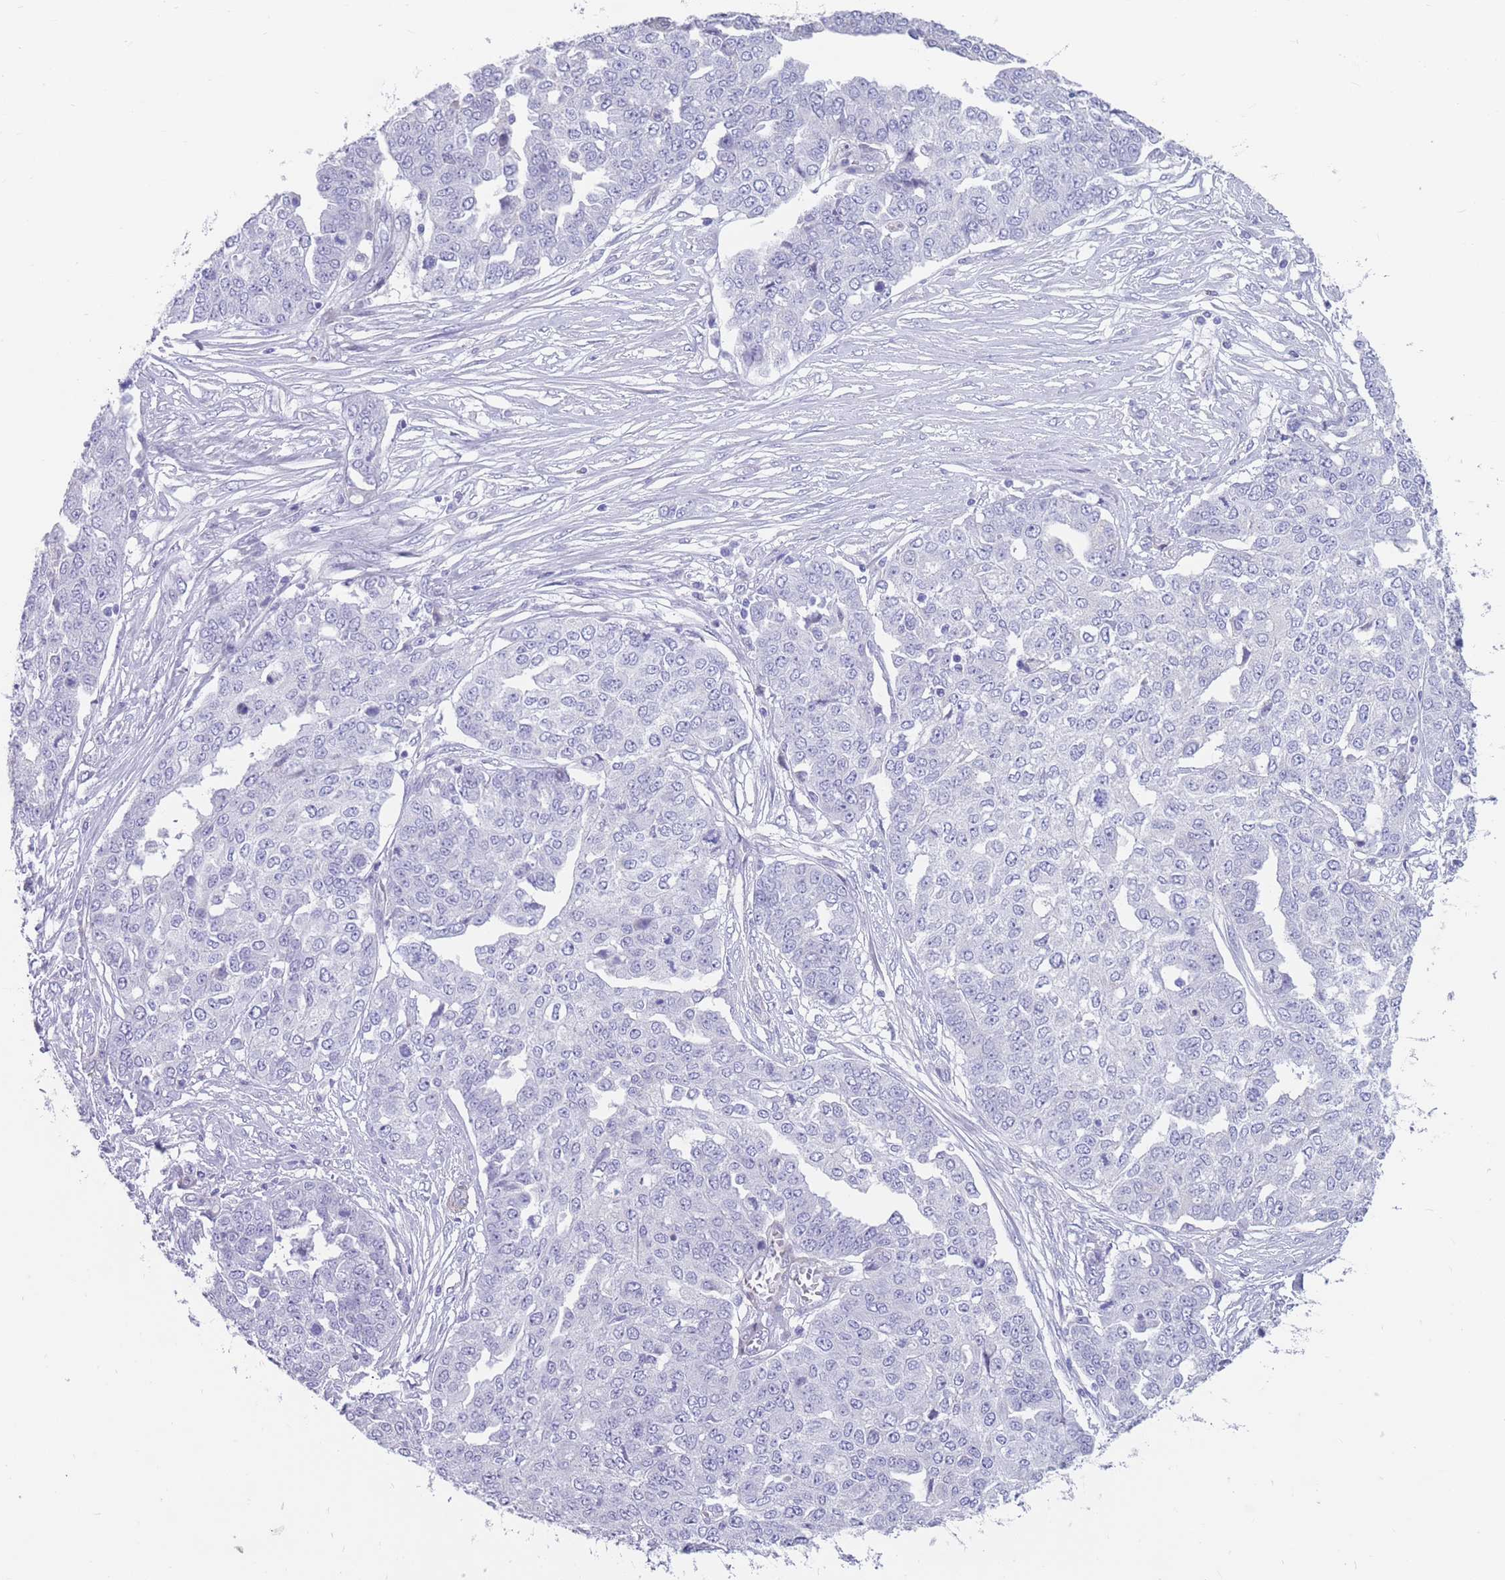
{"staining": {"intensity": "negative", "quantity": "none", "location": "none"}, "tissue": "ovarian cancer", "cell_type": "Tumor cells", "image_type": "cancer", "snomed": [{"axis": "morphology", "description": "Cystadenocarcinoma, serous, NOS"}, {"axis": "topography", "description": "Soft tissue"}, {"axis": "topography", "description": "Ovary"}], "caption": "Protein analysis of ovarian serous cystadenocarcinoma demonstrates no significant expression in tumor cells.", "gene": "DPYD", "patient": {"sex": "female", "age": 57}}